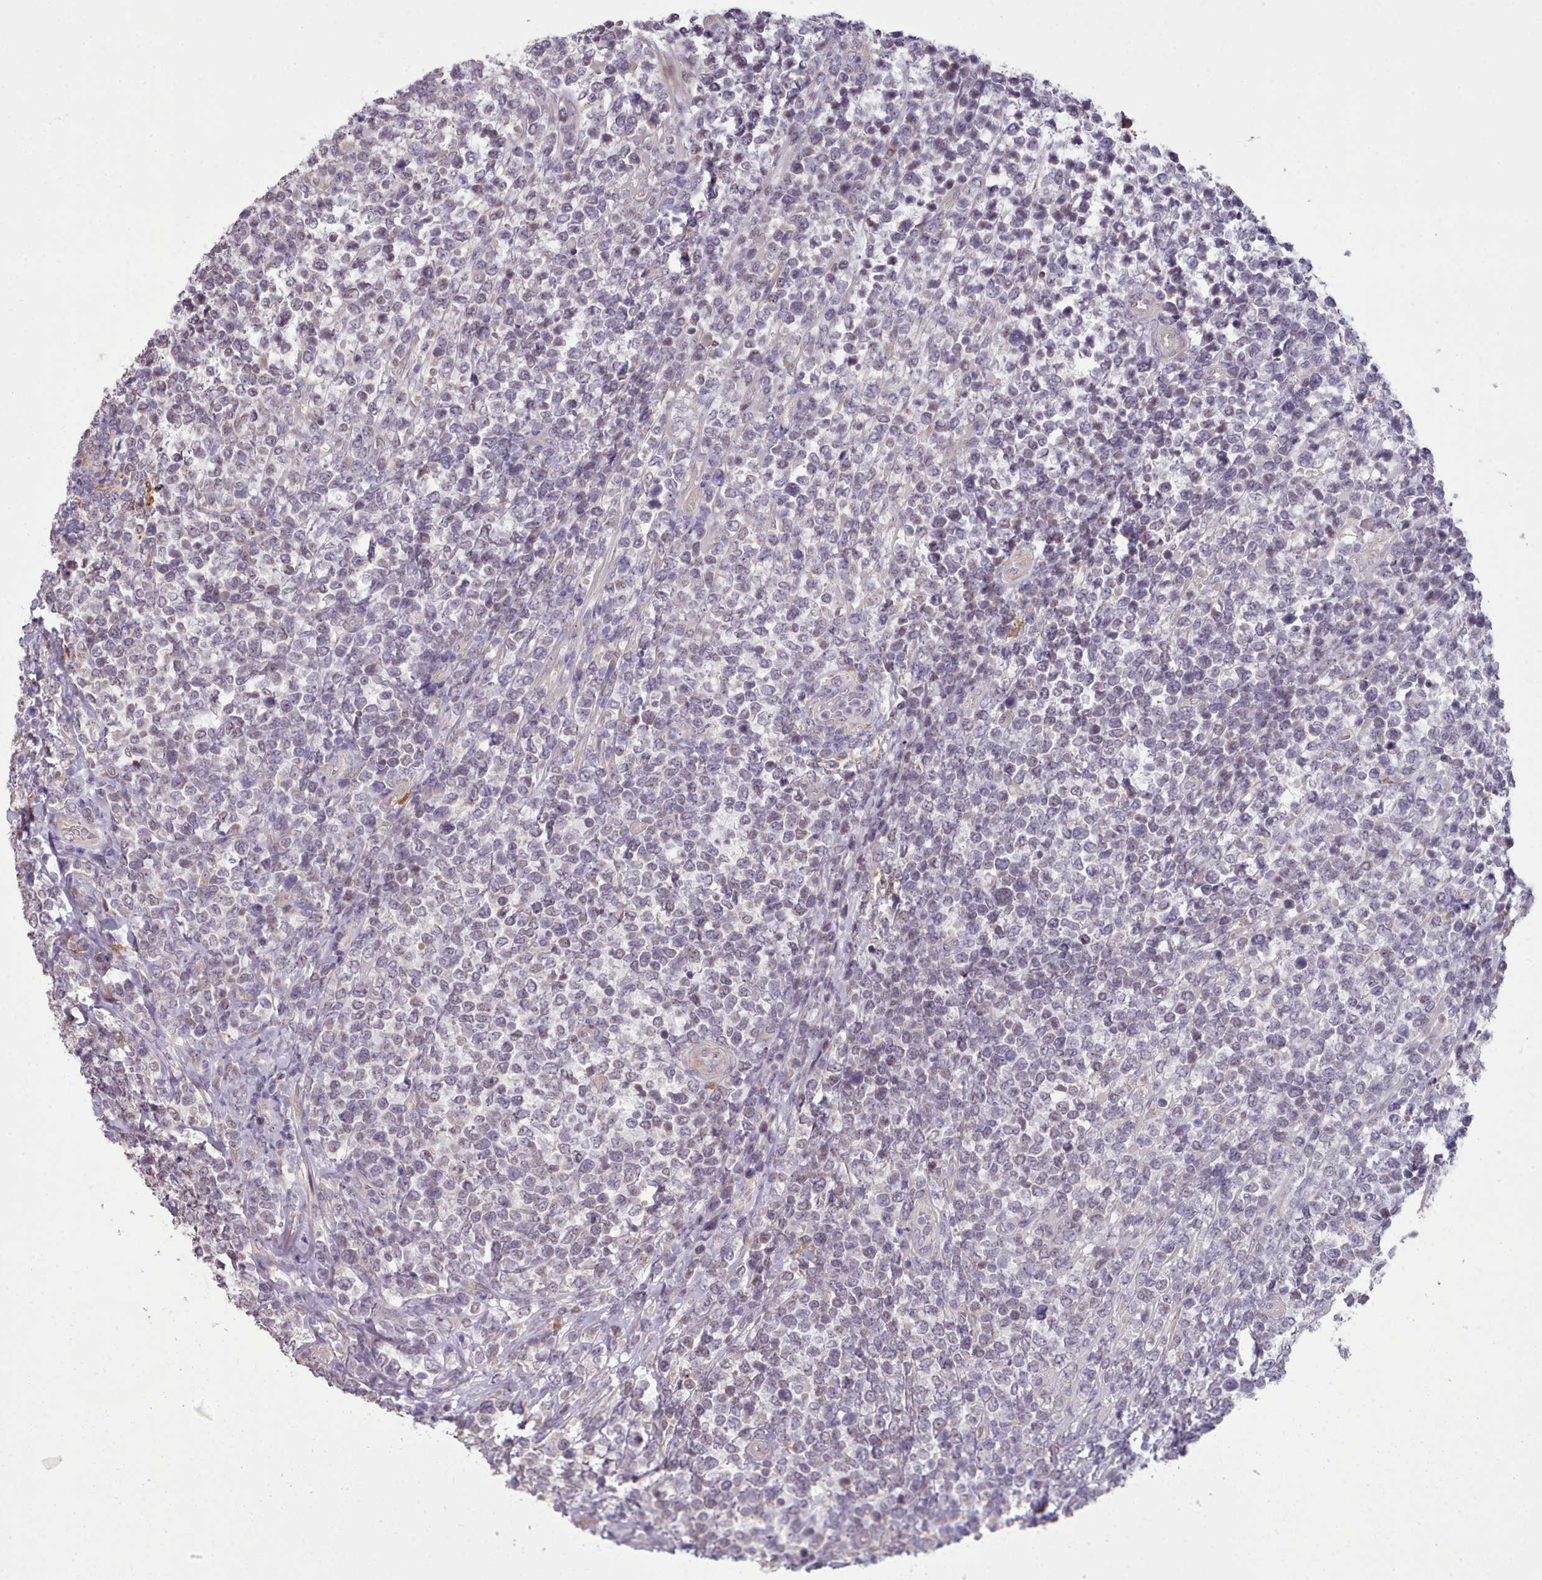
{"staining": {"intensity": "negative", "quantity": "none", "location": "none"}, "tissue": "lymphoma", "cell_type": "Tumor cells", "image_type": "cancer", "snomed": [{"axis": "morphology", "description": "Malignant lymphoma, non-Hodgkin's type, High grade"}, {"axis": "topography", "description": "Soft tissue"}], "caption": "Immunohistochemical staining of human malignant lymphoma, non-Hodgkin's type (high-grade) displays no significant staining in tumor cells.", "gene": "DPF1", "patient": {"sex": "female", "age": 56}}